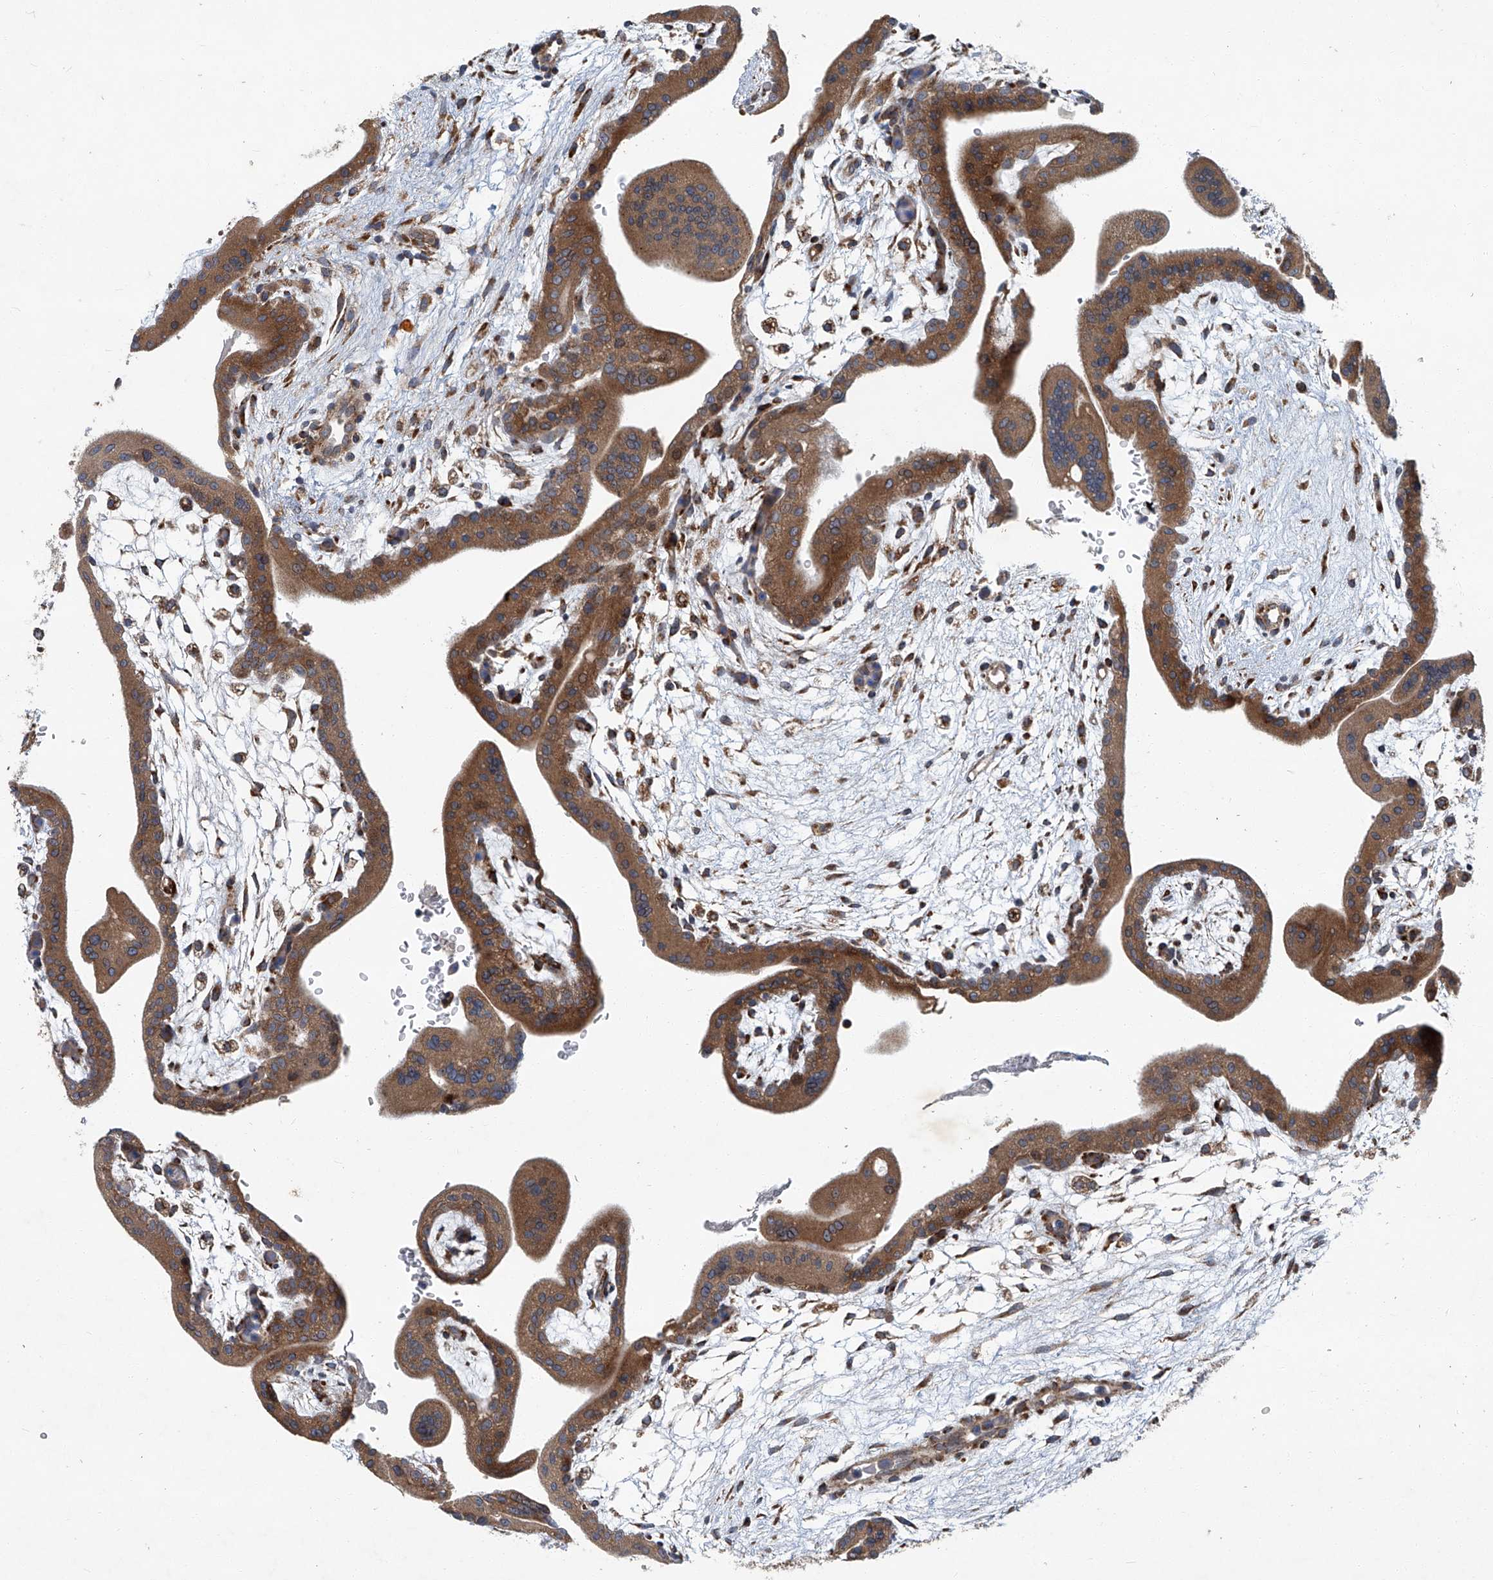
{"staining": {"intensity": "moderate", "quantity": ">75%", "location": "cytoplasmic/membranous"}, "tissue": "placenta", "cell_type": "Trophoblastic cells", "image_type": "normal", "snomed": [{"axis": "morphology", "description": "Normal tissue, NOS"}, {"axis": "topography", "description": "Placenta"}], "caption": "High-power microscopy captured an IHC photomicrograph of normal placenta, revealing moderate cytoplasmic/membranous expression in about >75% of trophoblastic cells. The staining was performed using DAB (3,3'-diaminobenzidine) to visualize the protein expression in brown, while the nuclei were stained in blue with hematoxylin (Magnification: 20x).", "gene": "GPR132", "patient": {"sex": "female", "age": 35}}